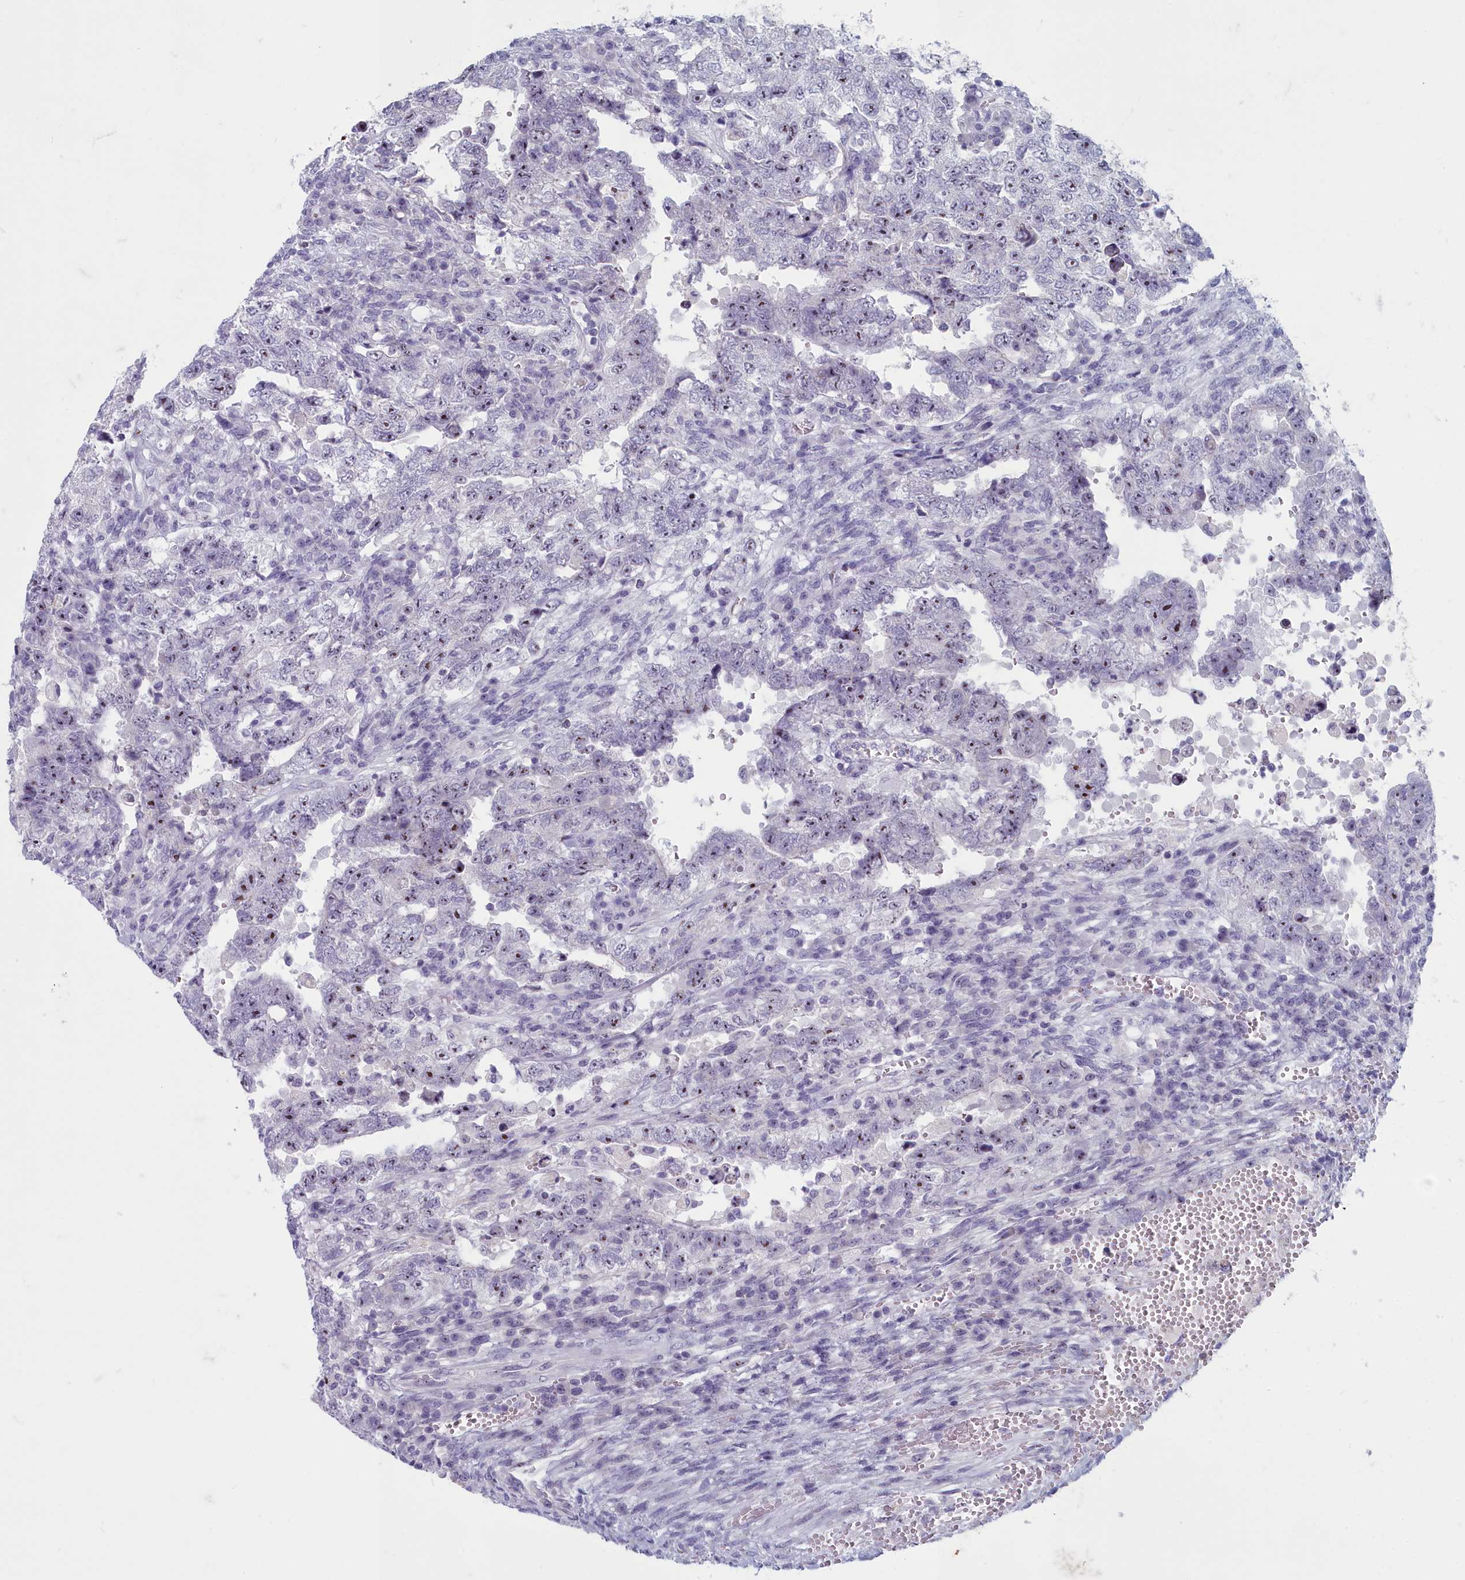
{"staining": {"intensity": "moderate", "quantity": ">75%", "location": "nuclear"}, "tissue": "testis cancer", "cell_type": "Tumor cells", "image_type": "cancer", "snomed": [{"axis": "morphology", "description": "Carcinoma, Embryonal, NOS"}, {"axis": "topography", "description": "Testis"}], "caption": "Immunohistochemistry of human testis cancer displays medium levels of moderate nuclear positivity in approximately >75% of tumor cells. The staining was performed using DAB to visualize the protein expression in brown, while the nuclei were stained in blue with hematoxylin (Magnification: 20x).", "gene": "INSYN2A", "patient": {"sex": "male", "age": 26}}